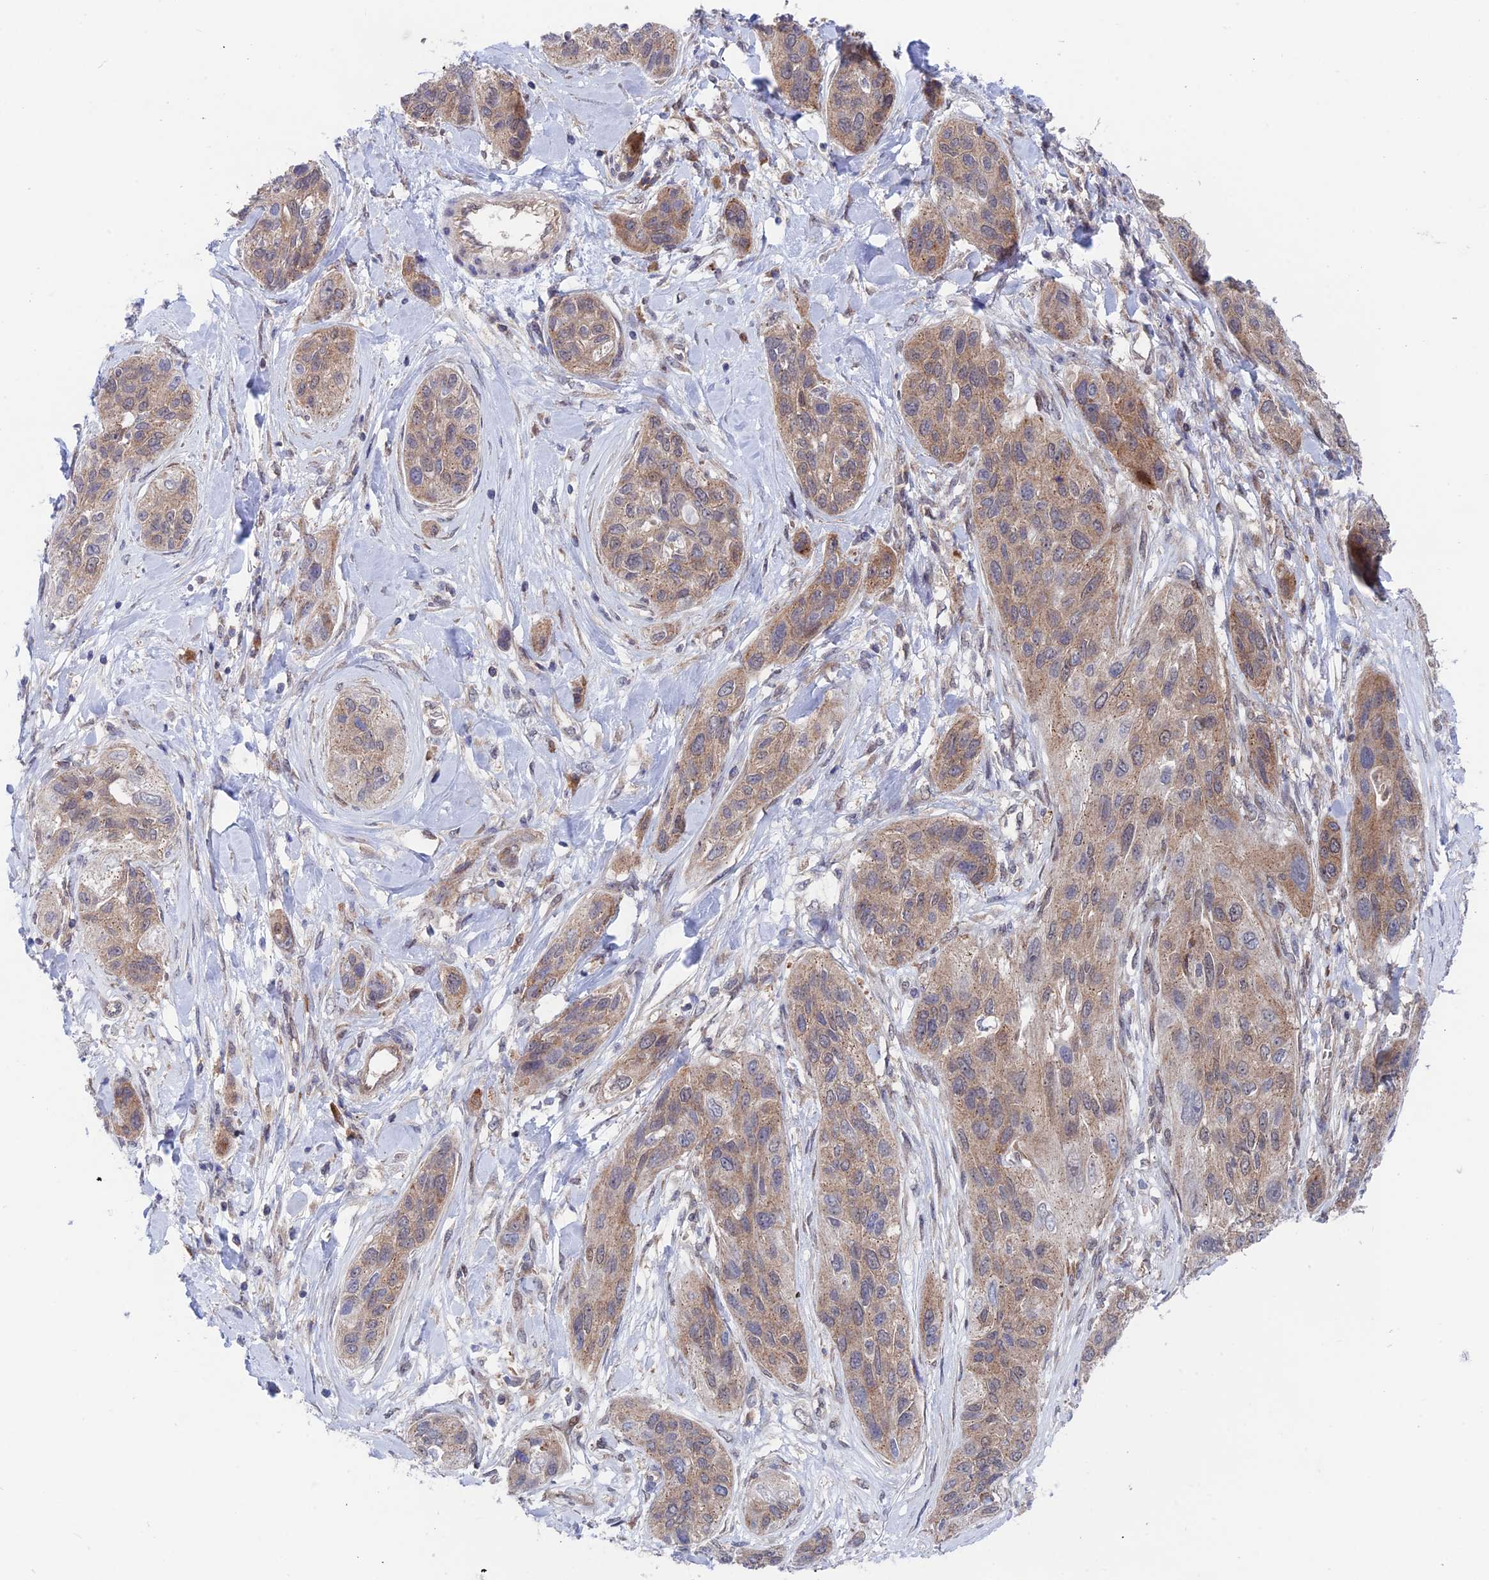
{"staining": {"intensity": "moderate", "quantity": ">75%", "location": "cytoplasmic/membranous"}, "tissue": "lung cancer", "cell_type": "Tumor cells", "image_type": "cancer", "snomed": [{"axis": "morphology", "description": "Squamous cell carcinoma, NOS"}, {"axis": "topography", "description": "Lung"}], "caption": "An immunohistochemistry image of neoplastic tissue is shown. Protein staining in brown shows moderate cytoplasmic/membranous positivity in lung squamous cell carcinoma within tumor cells.", "gene": "IGBP1", "patient": {"sex": "female", "age": 70}}